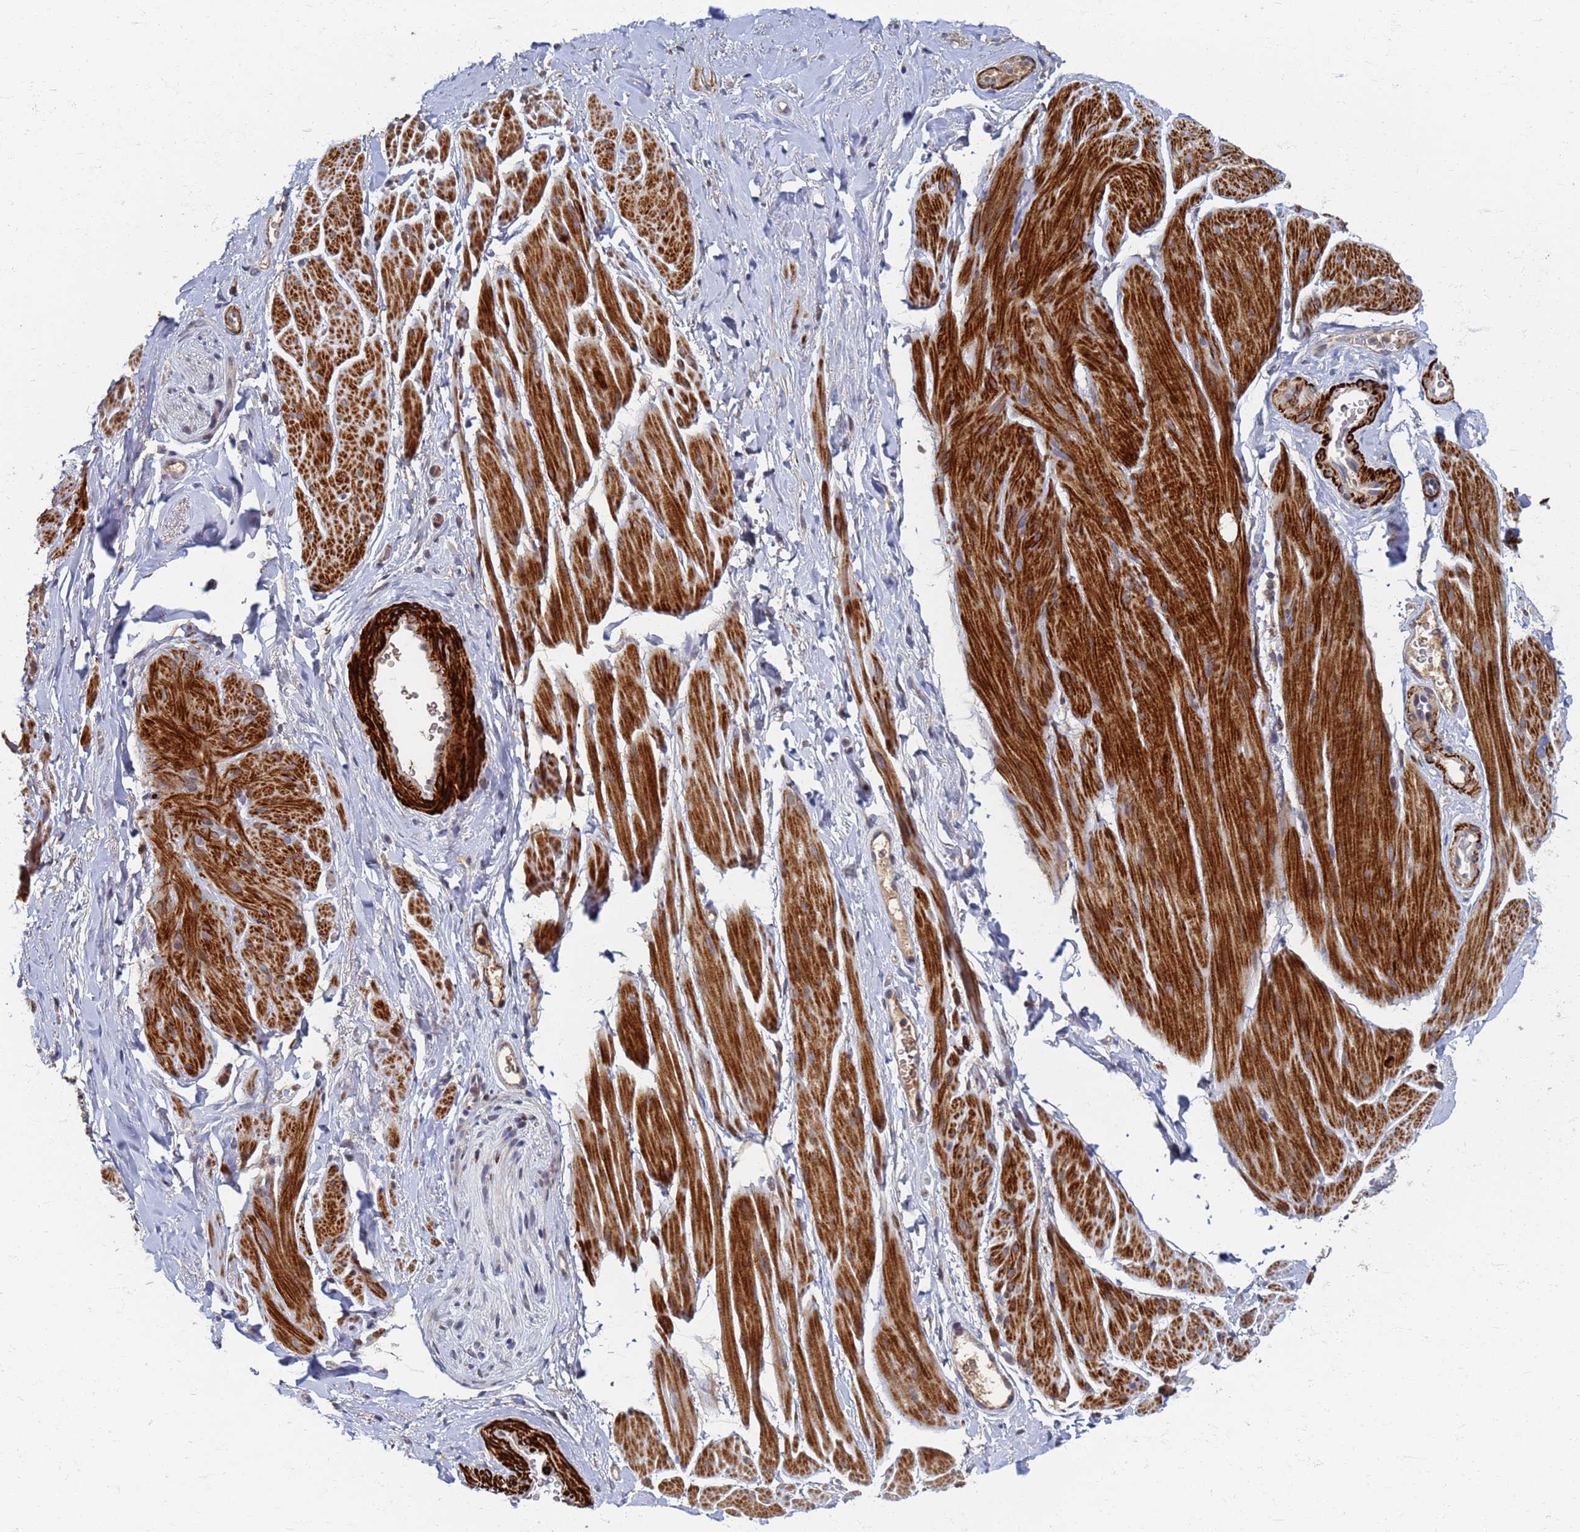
{"staining": {"intensity": "strong", "quantity": ">75%", "location": "cytoplasmic/membranous"}, "tissue": "smooth muscle", "cell_type": "Smooth muscle cells", "image_type": "normal", "snomed": [{"axis": "morphology", "description": "Normal tissue, NOS"}, {"axis": "topography", "description": "Smooth muscle"}, {"axis": "topography", "description": "Peripheral nerve tissue"}], "caption": "Strong cytoplasmic/membranous protein staining is seen in about >75% of smooth muscle cells in smooth muscle. The staining was performed using DAB, with brown indicating positive protein expression. Nuclei are stained blue with hematoxylin.", "gene": "ATPAF1", "patient": {"sex": "male", "age": 69}}